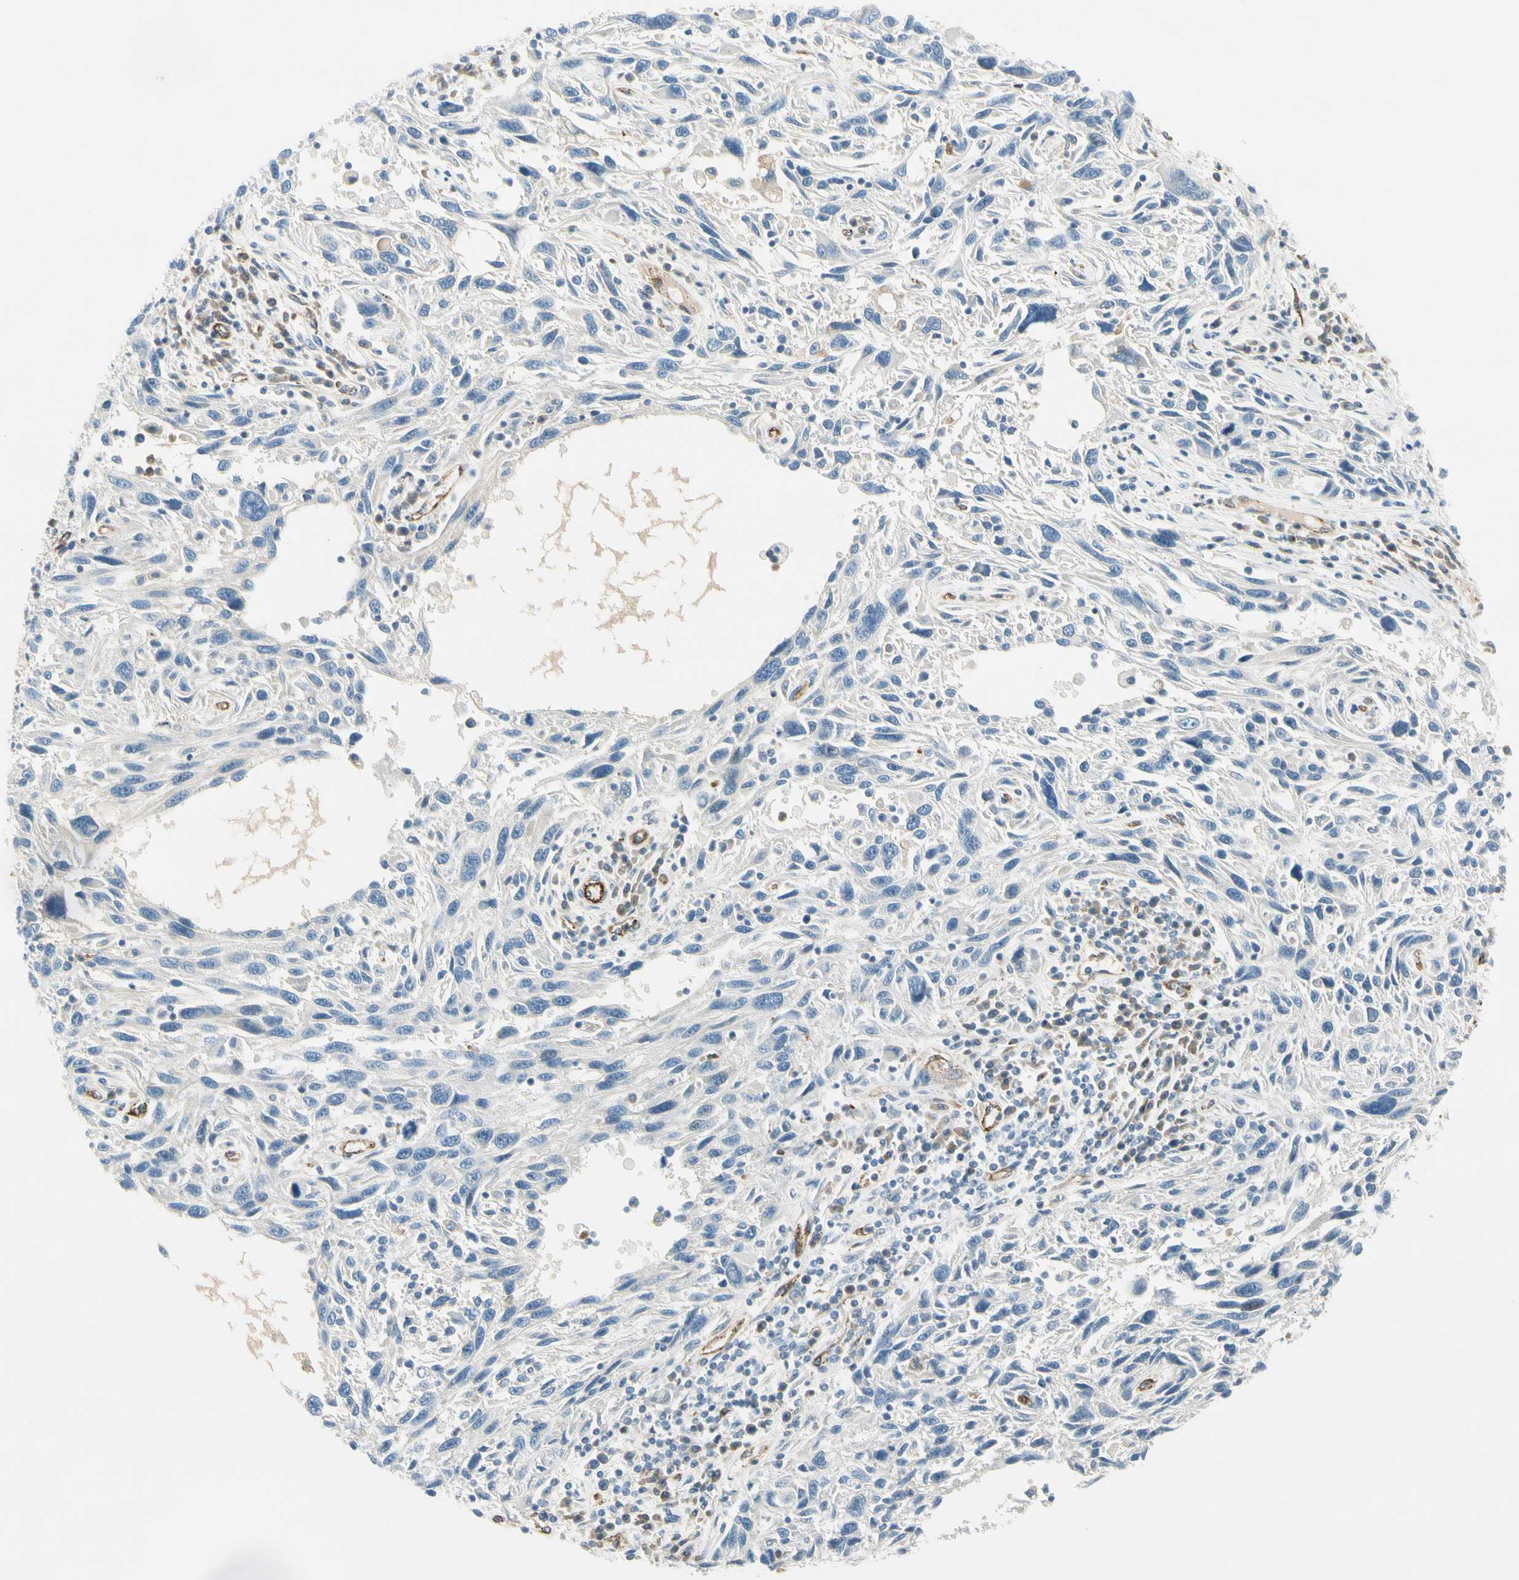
{"staining": {"intensity": "negative", "quantity": "none", "location": "none"}, "tissue": "melanoma", "cell_type": "Tumor cells", "image_type": "cancer", "snomed": [{"axis": "morphology", "description": "Malignant melanoma, NOS"}, {"axis": "topography", "description": "Skin"}], "caption": "There is no significant expression in tumor cells of malignant melanoma. (DAB (3,3'-diaminobenzidine) IHC visualized using brightfield microscopy, high magnification).", "gene": "CD93", "patient": {"sex": "male", "age": 53}}